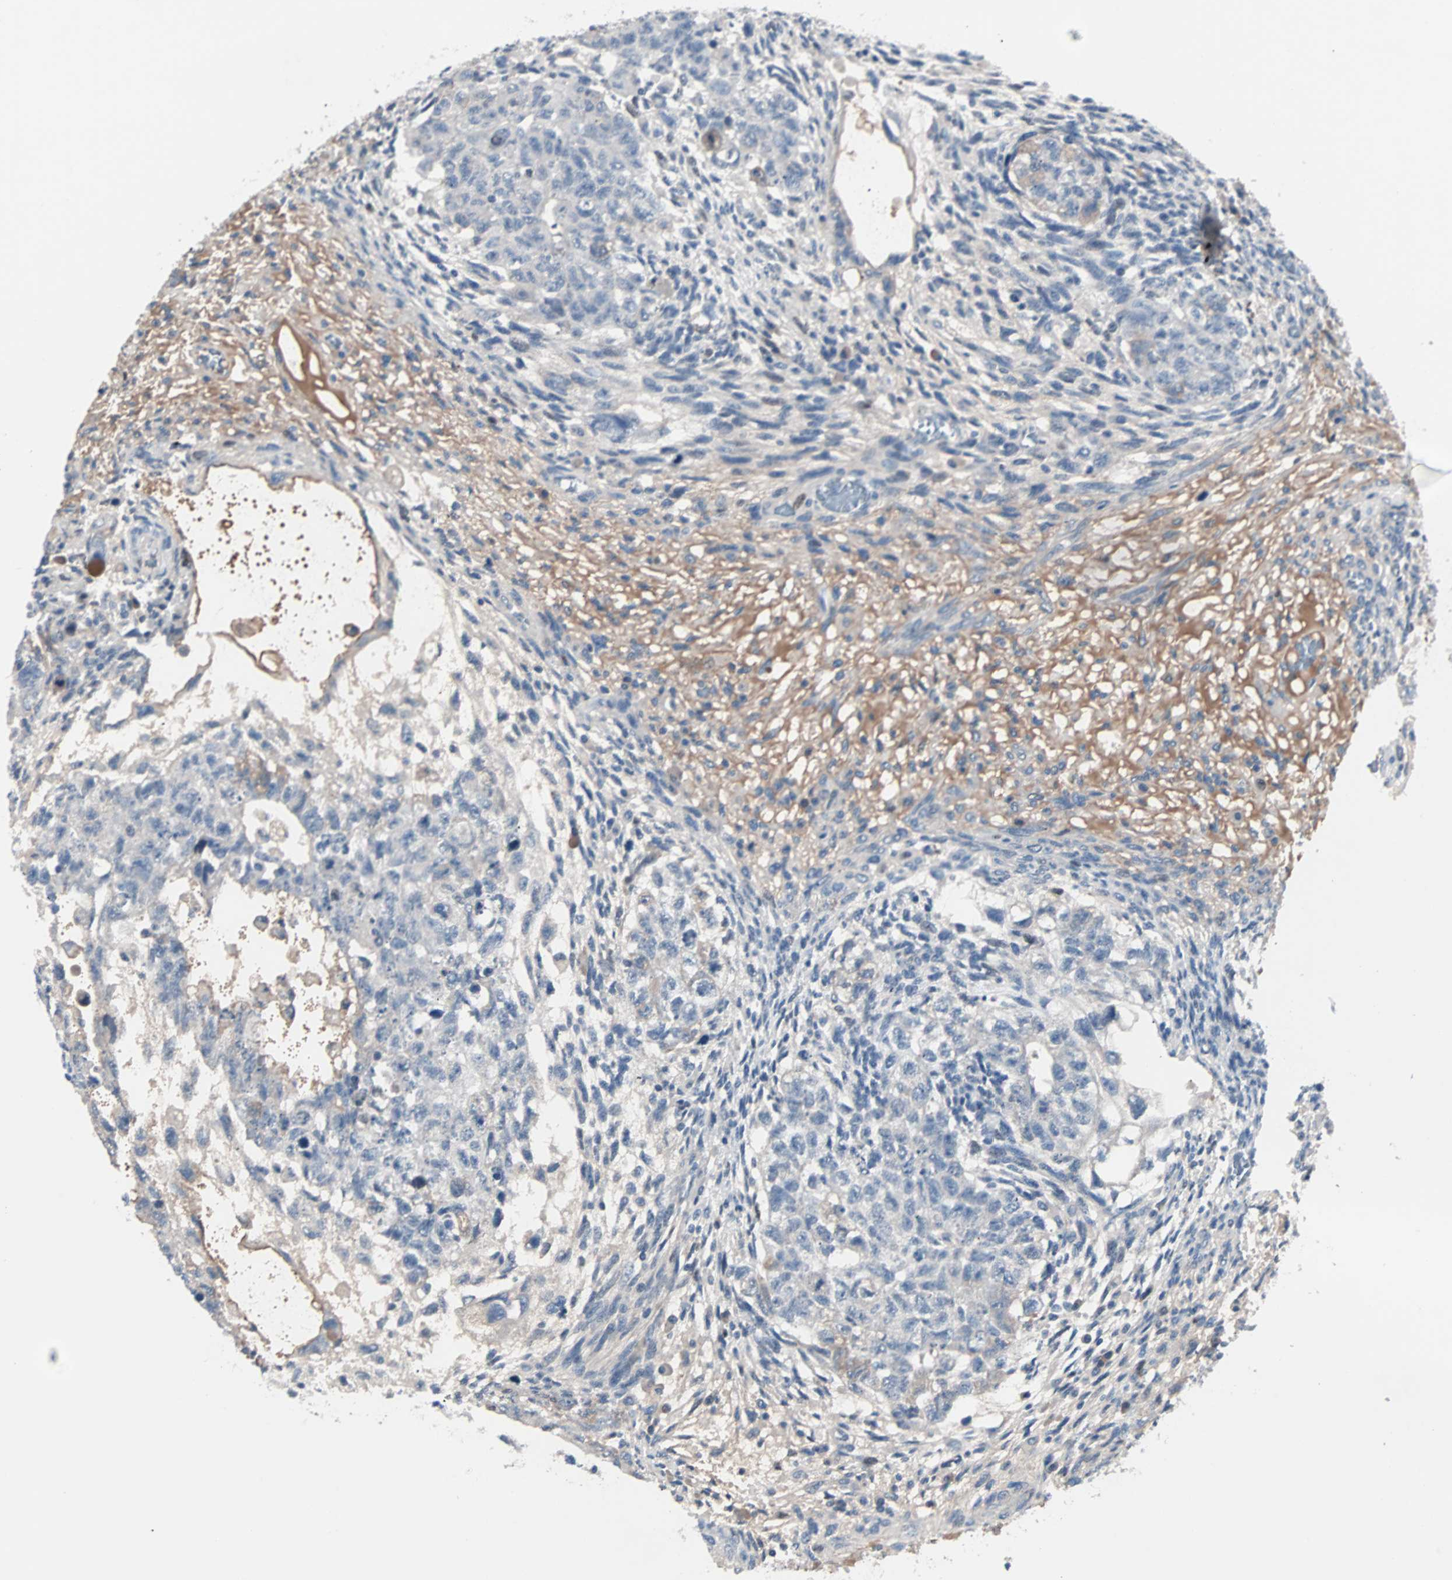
{"staining": {"intensity": "negative", "quantity": "none", "location": "none"}, "tissue": "testis cancer", "cell_type": "Tumor cells", "image_type": "cancer", "snomed": [{"axis": "morphology", "description": "Normal tissue, NOS"}, {"axis": "morphology", "description": "Carcinoma, Embryonal, NOS"}, {"axis": "topography", "description": "Testis"}], "caption": "The micrograph exhibits no staining of tumor cells in testis cancer (embryonal carcinoma).", "gene": "CCNE2", "patient": {"sex": "male", "age": 36}}